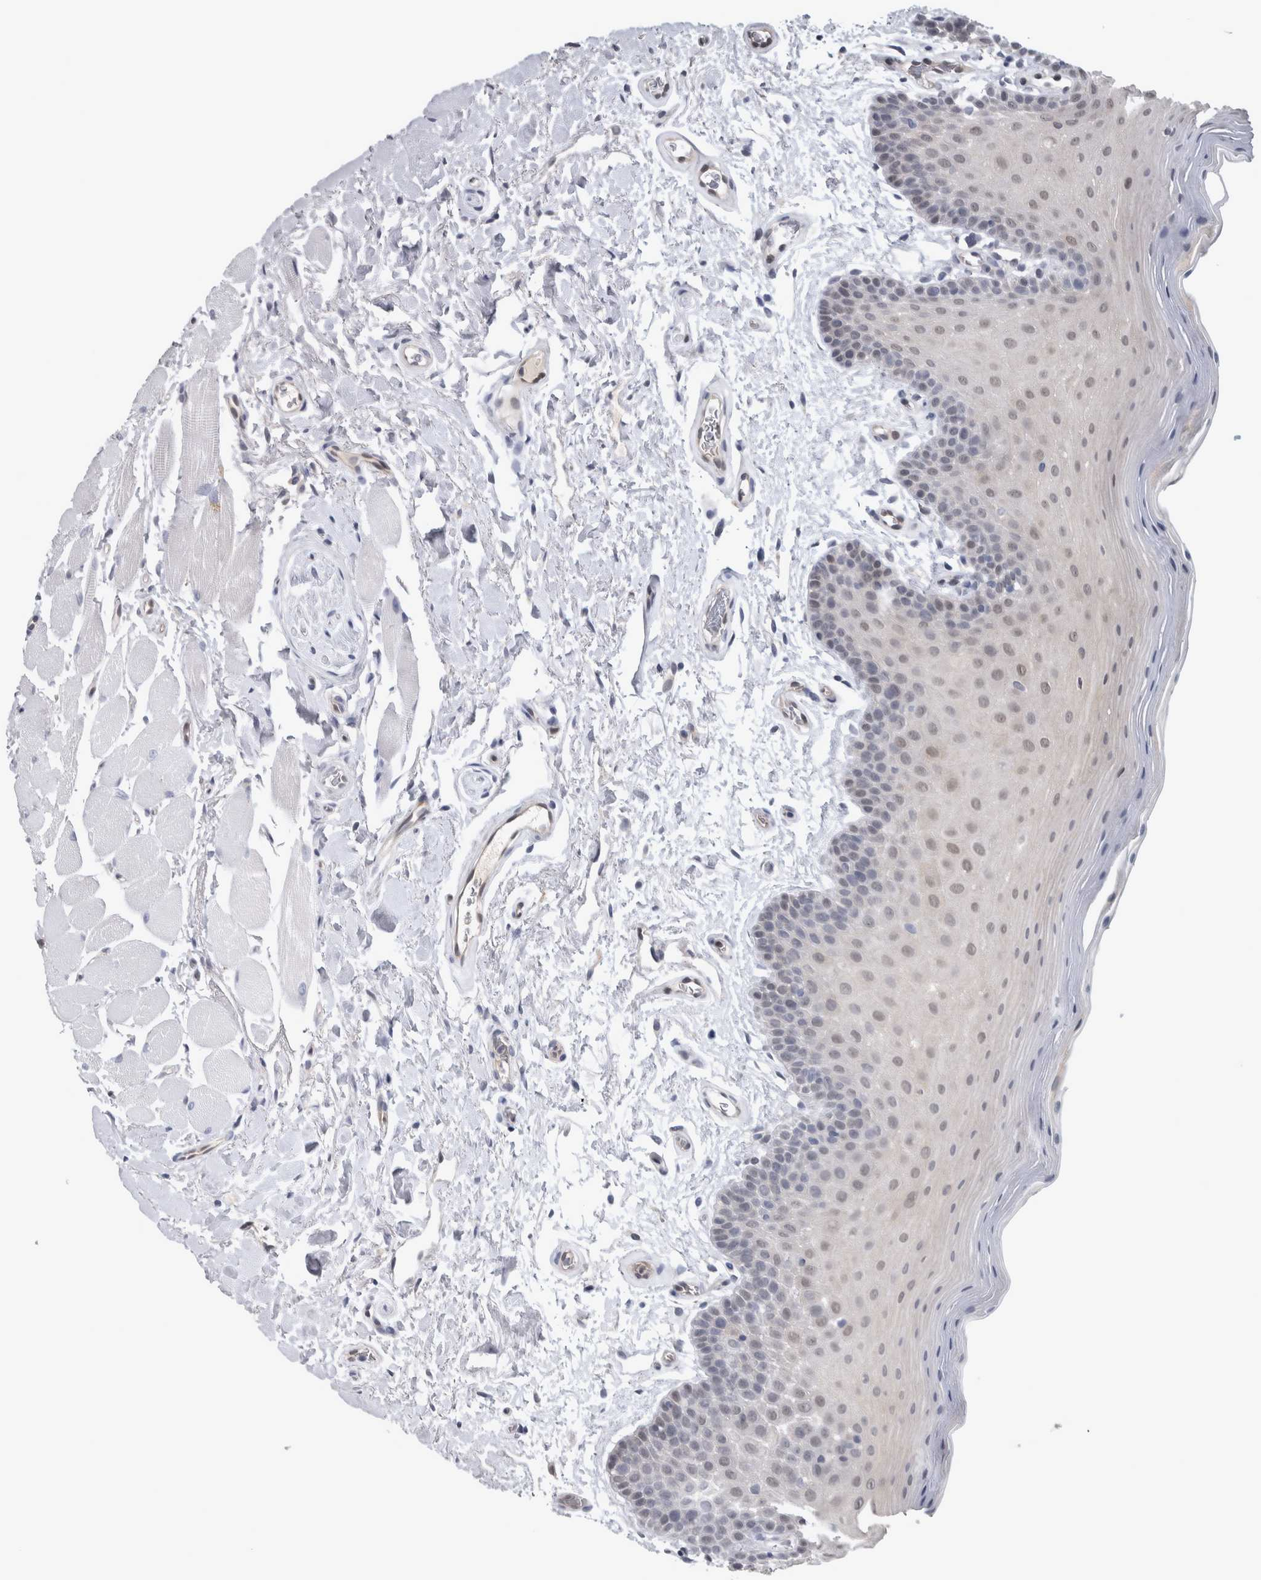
{"staining": {"intensity": "weak", "quantity": "<25%", "location": "nuclear"}, "tissue": "oral mucosa", "cell_type": "Squamous epithelial cells", "image_type": "normal", "snomed": [{"axis": "morphology", "description": "Normal tissue, NOS"}, {"axis": "topography", "description": "Oral tissue"}], "caption": "Squamous epithelial cells are negative for brown protein staining in normal oral mucosa. The staining is performed using DAB (3,3'-diaminobenzidine) brown chromogen with nuclei counter-stained in using hematoxylin.", "gene": "NAPRT", "patient": {"sex": "male", "age": 62}}